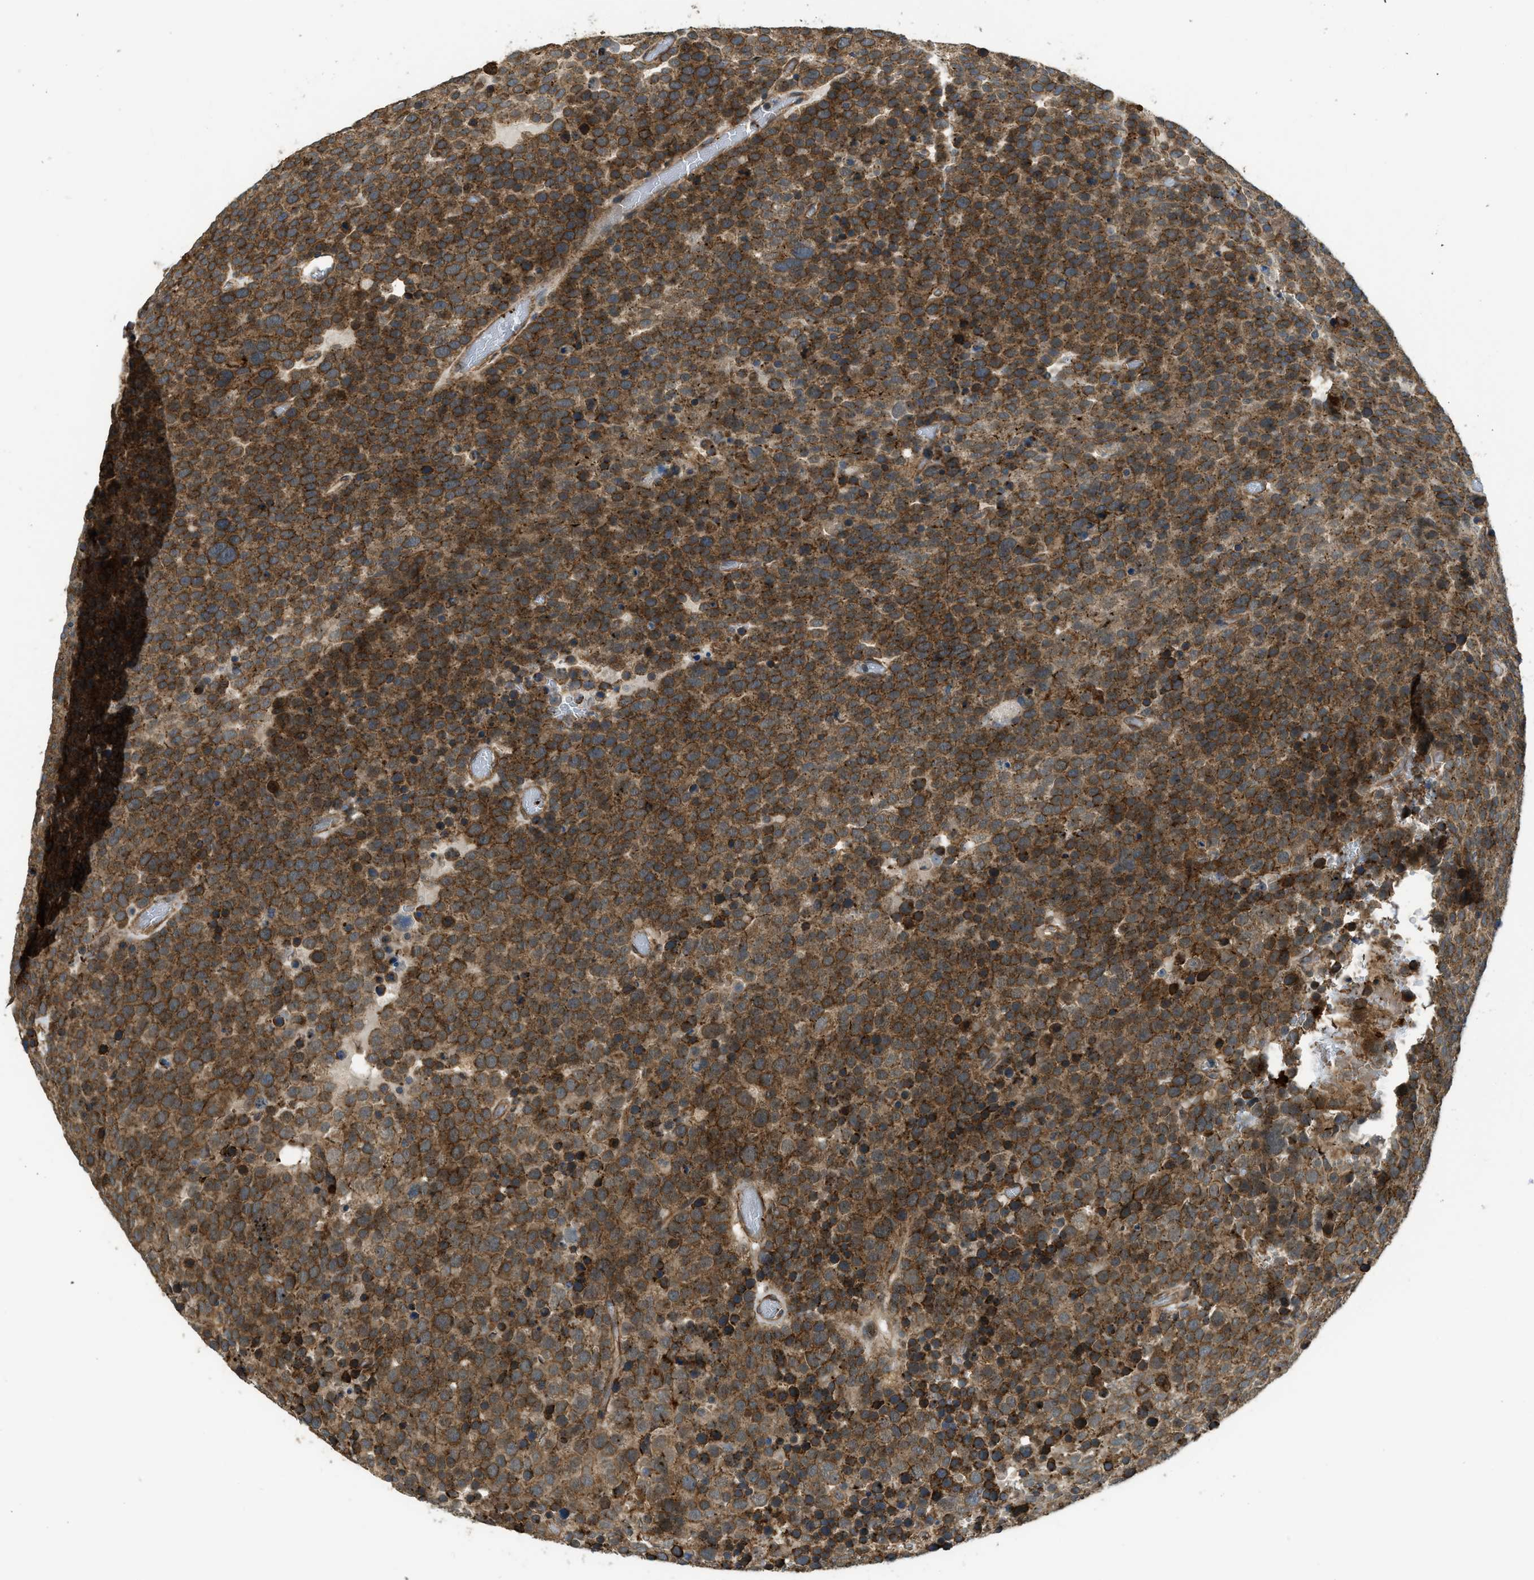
{"staining": {"intensity": "moderate", "quantity": ">75%", "location": "cytoplasmic/membranous"}, "tissue": "testis cancer", "cell_type": "Tumor cells", "image_type": "cancer", "snomed": [{"axis": "morphology", "description": "Seminoma, NOS"}, {"axis": "topography", "description": "Testis"}], "caption": "Human testis cancer stained for a protein (brown) shows moderate cytoplasmic/membranous positive positivity in about >75% of tumor cells.", "gene": "CGN", "patient": {"sex": "male", "age": 71}}